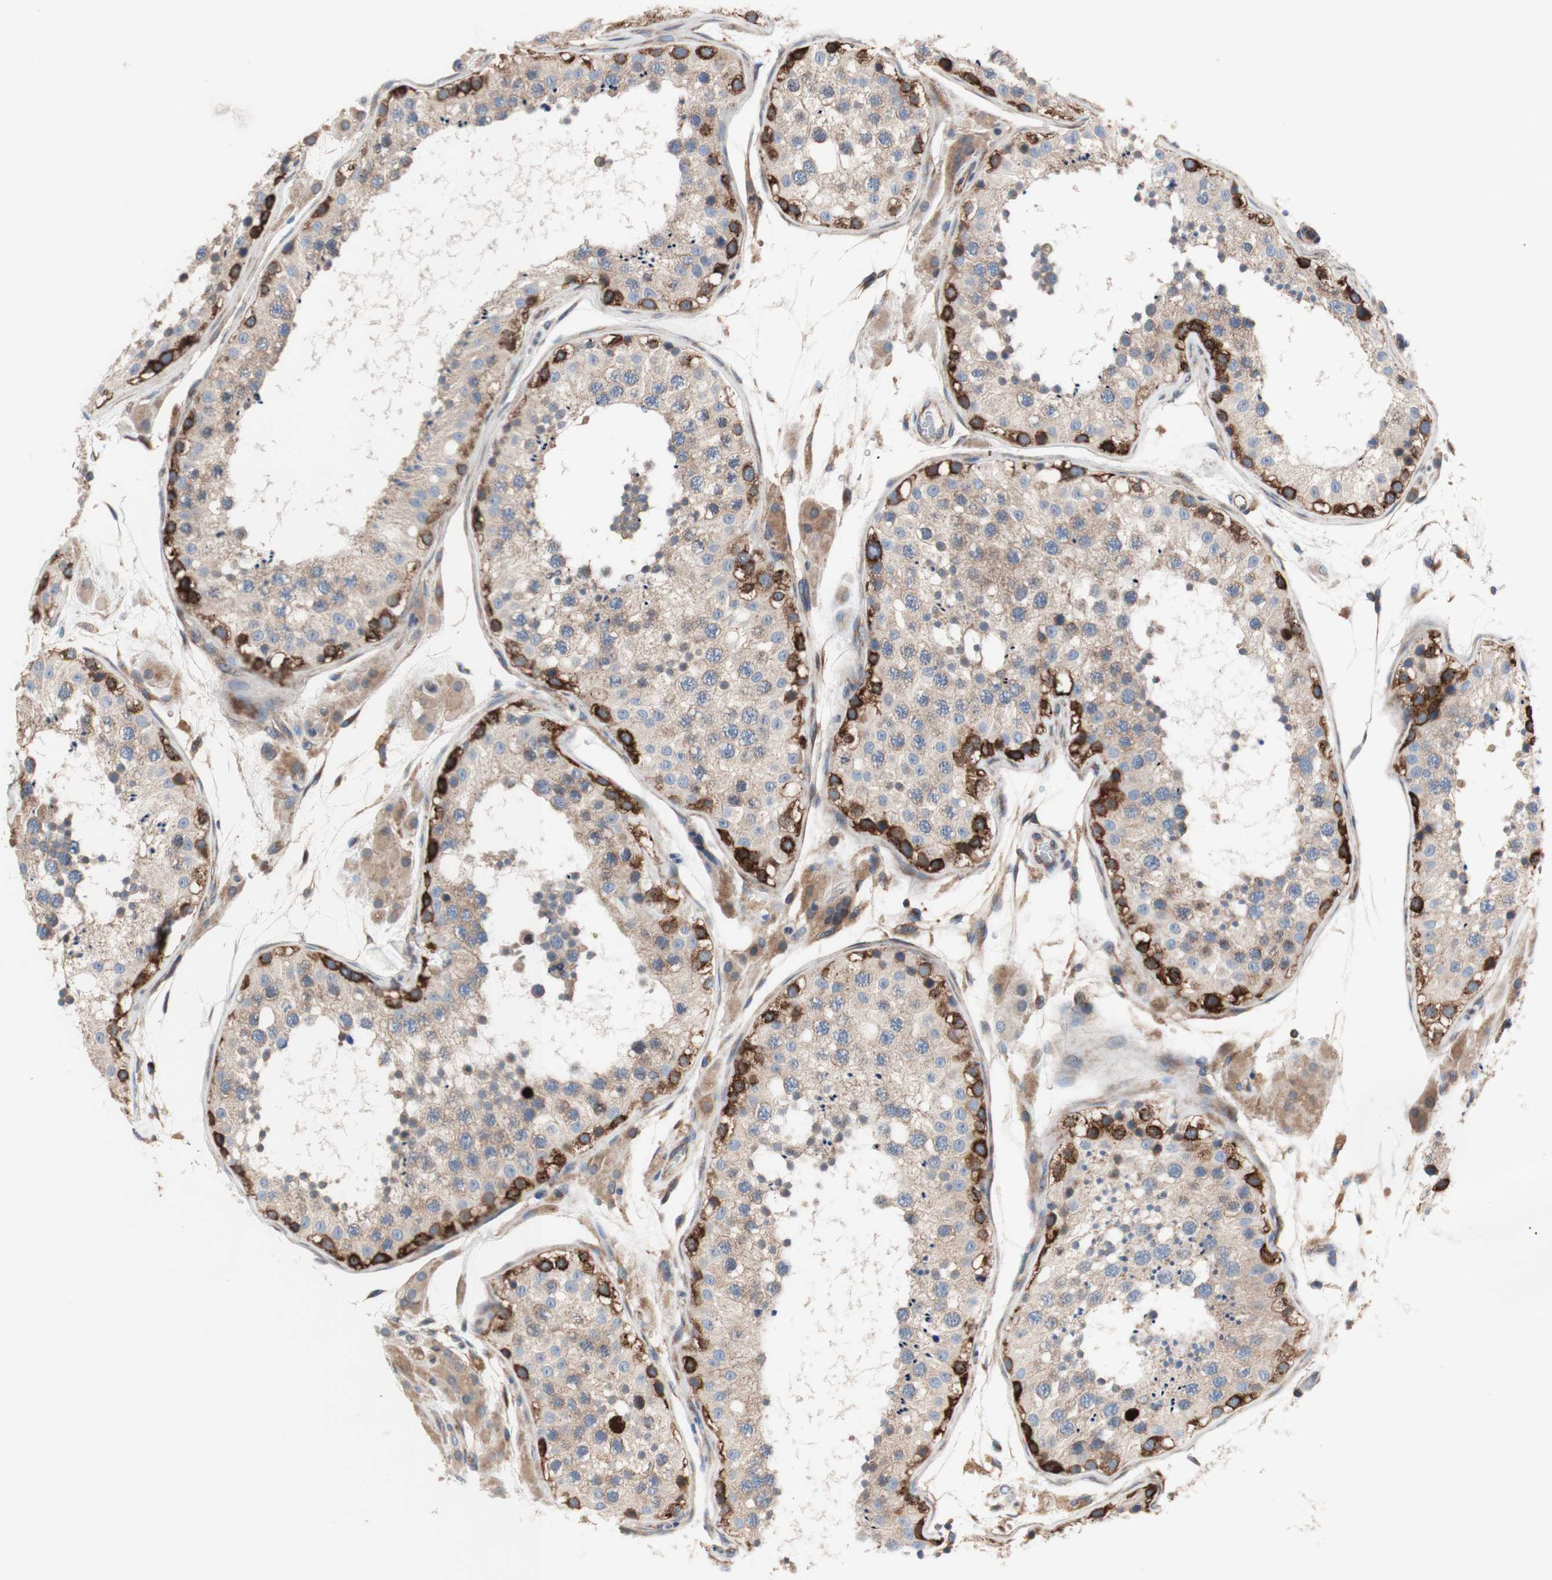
{"staining": {"intensity": "strong", "quantity": "<25%", "location": "cytoplasmic/membranous"}, "tissue": "testis", "cell_type": "Cells in seminiferous ducts", "image_type": "normal", "snomed": [{"axis": "morphology", "description": "Normal tissue, NOS"}, {"axis": "topography", "description": "Testis"}], "caption": "Testis stained for a protein shows strong cytoplasmic/membranous positivity in cells in seminiferous ducts.", "gene": "FMR1", "patient": {"sex": "male", "age": 26}}